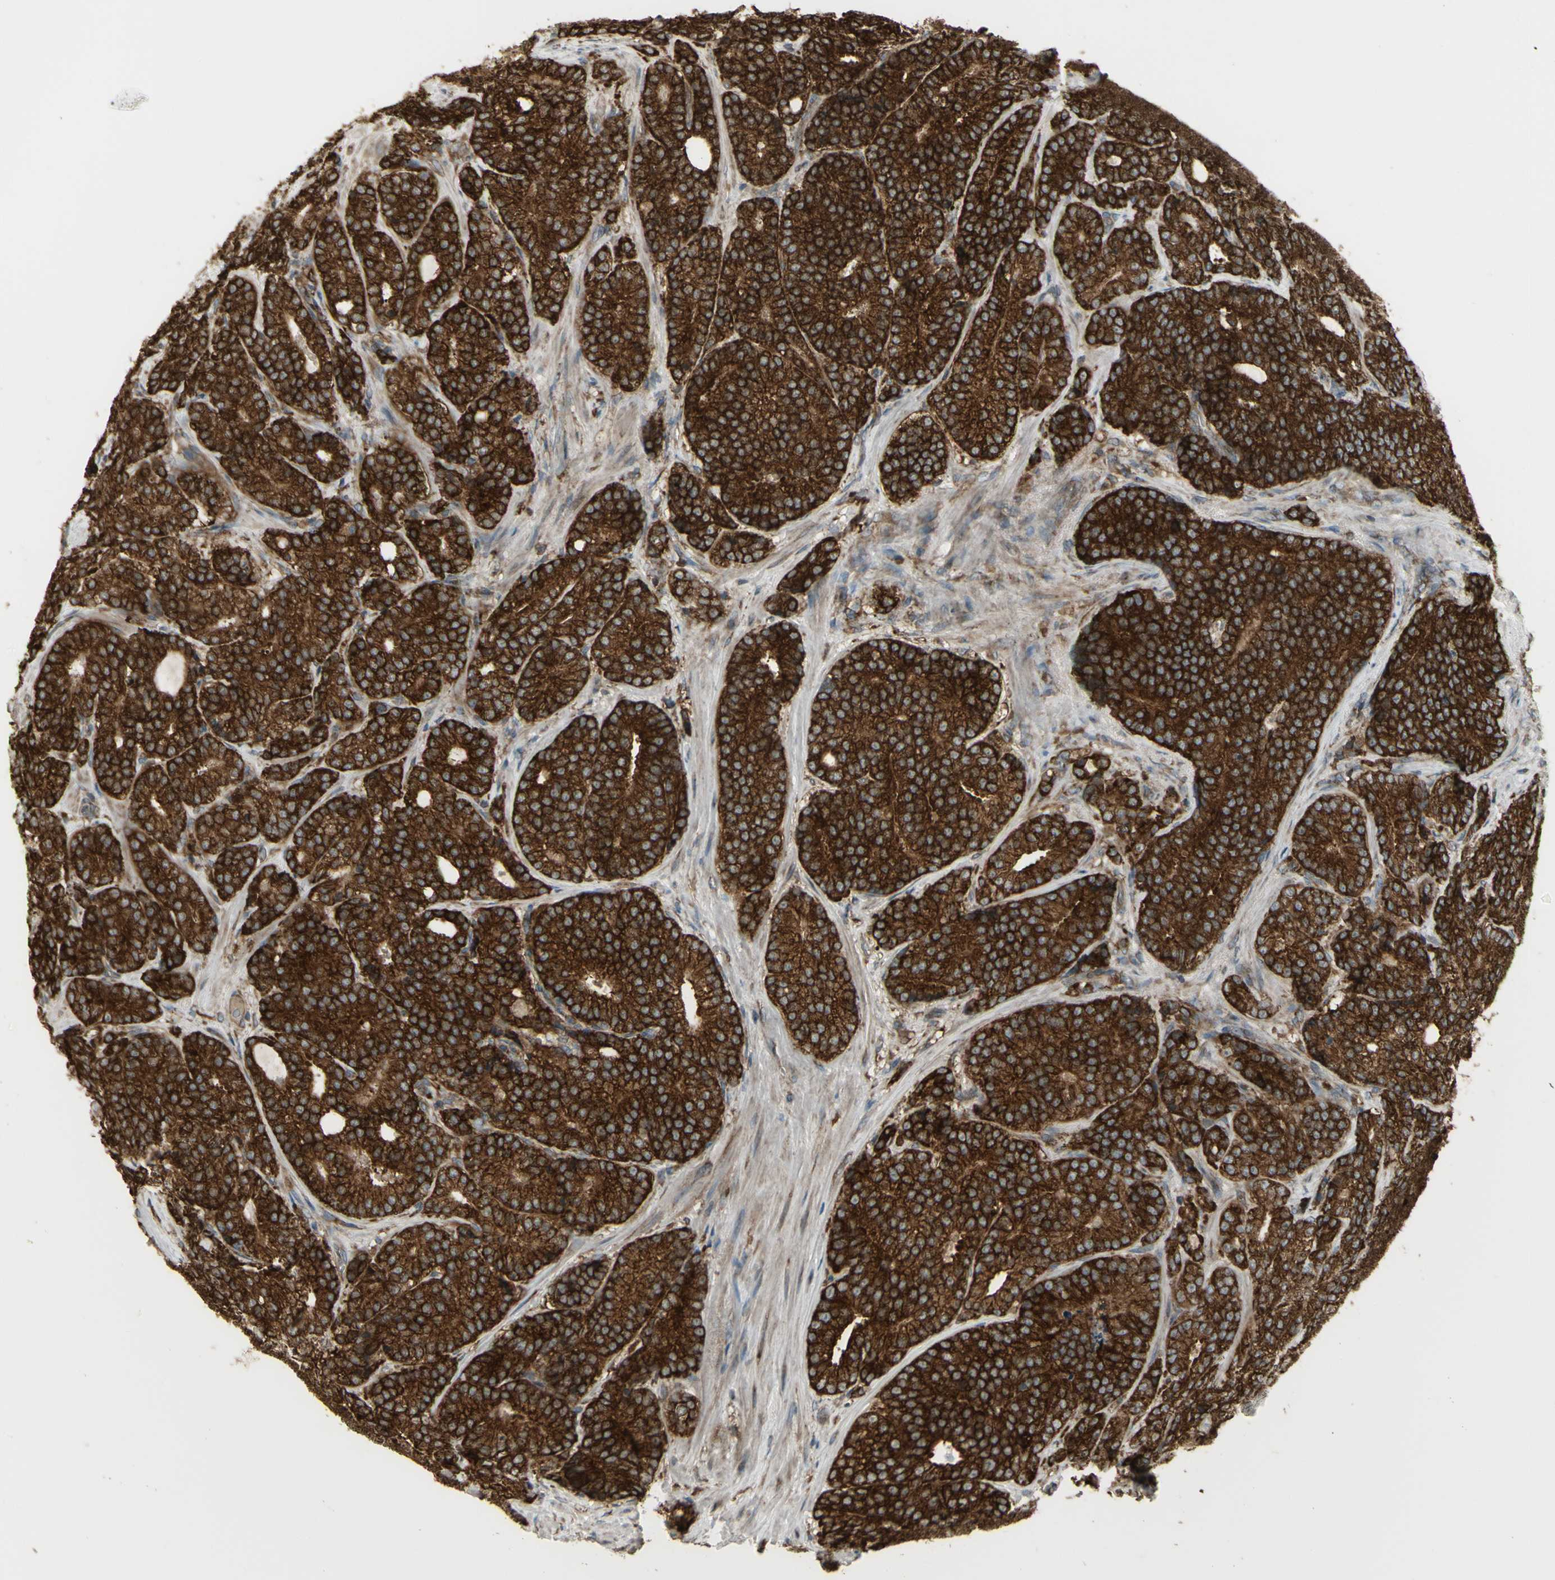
{"staining": {"intensity": "strong", "quantity": ">75%", "location": "cytoplasmic/membranous"}, "tissue": "prostate cancer", "cell_type": "Tumor cells", "image_type": "cancer", "snomed": [{"axis": "morphology", "description": "Adenocarcinoma, High grade"}, {"axis": "topography", "description": "Prostate"}], "caption": "About >75% of tumor cells in human prostate cancer exhibit strong cytoplasmic/membranous protein staining as visualized by brown immunohistochemical staining.", "gene": "FKBP3", "patient": {"sex": "male", "age": 61}}